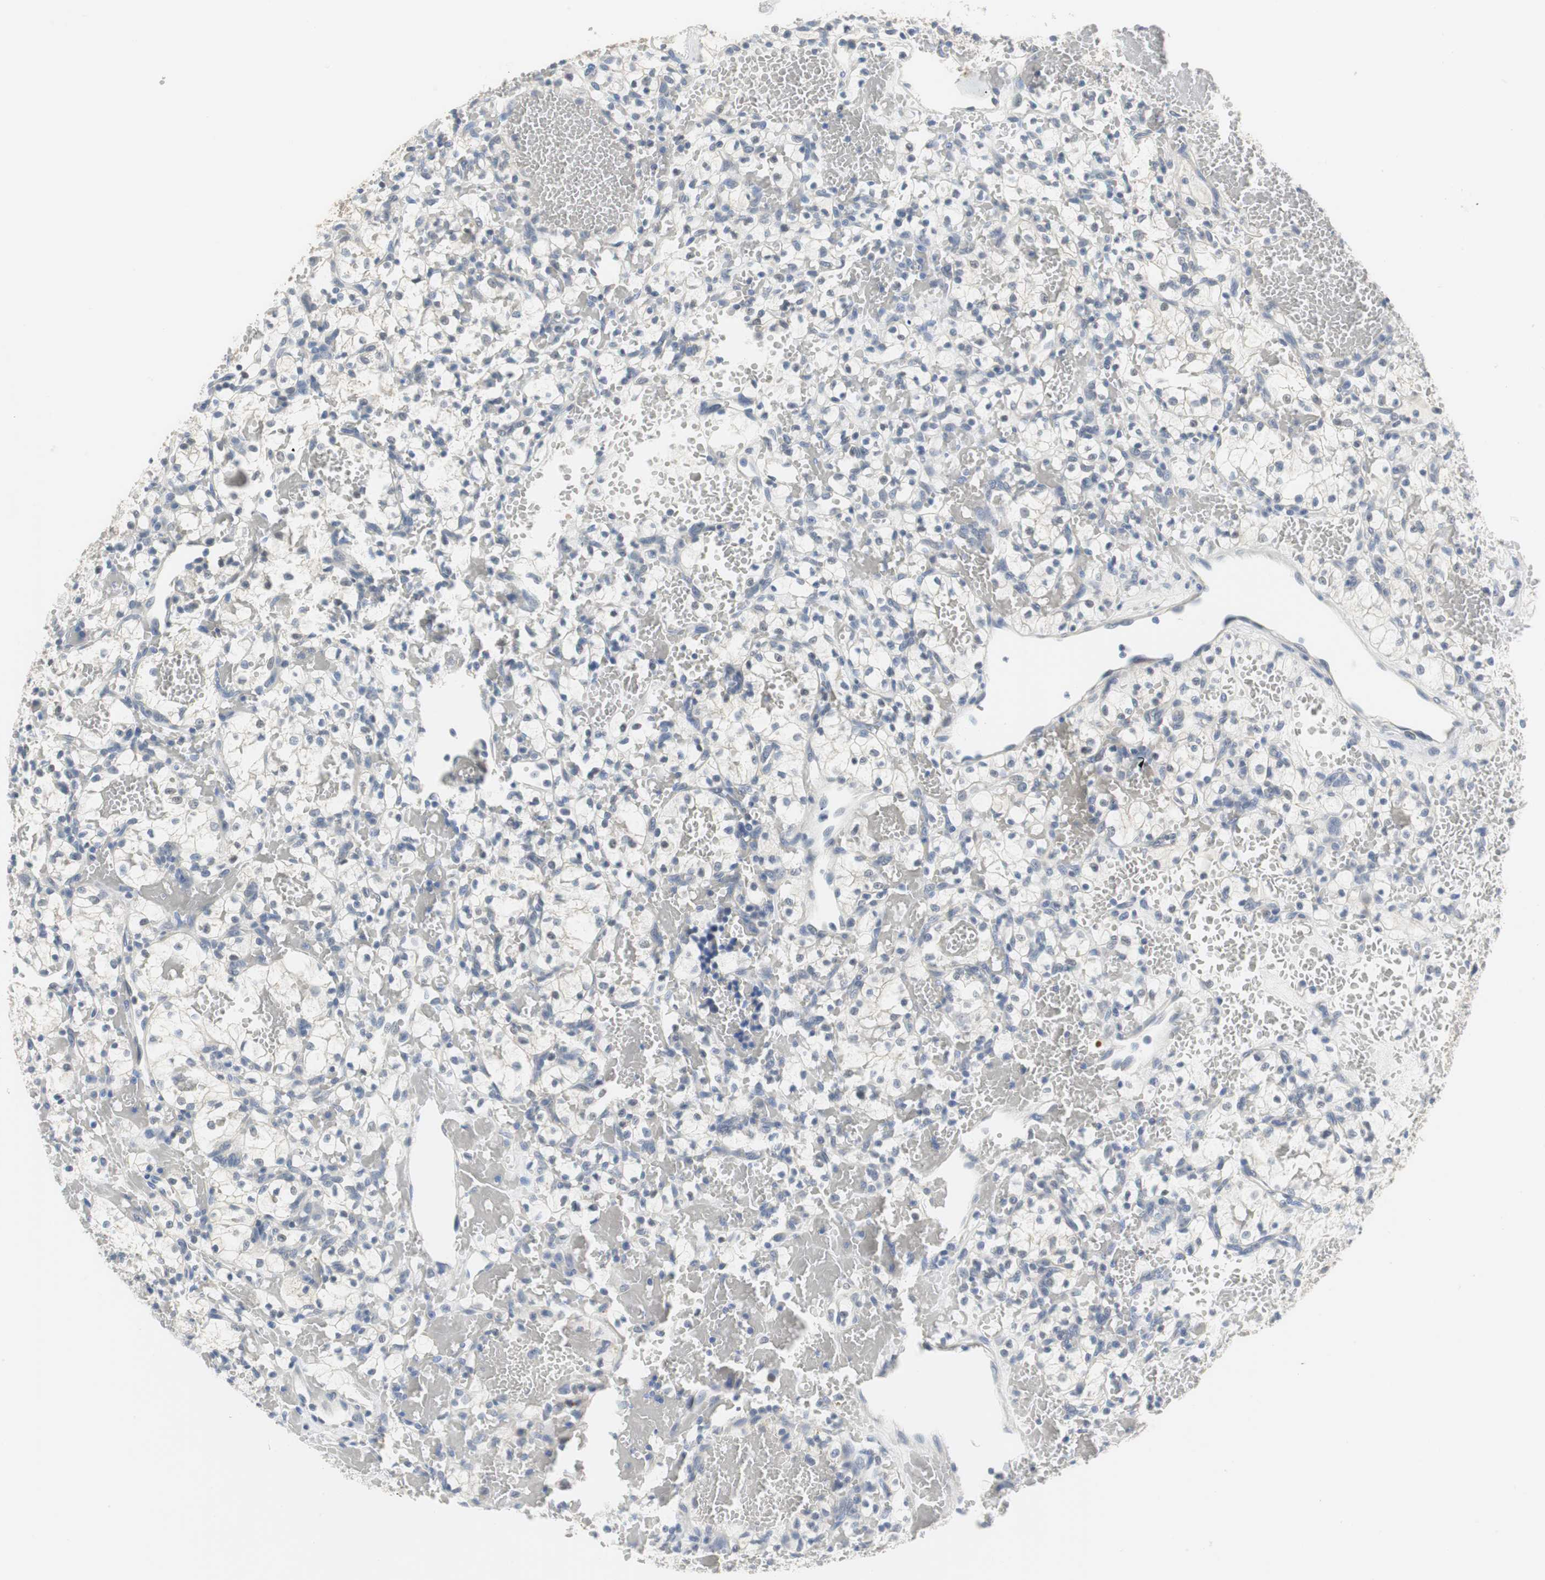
{"staining": {"intensity": "negative", "quantity": "none", "location": "none"}, "tissue": "renal cancer", "cell_type": "Tumor cells", "image_type": "cancer", "snomed": [{"axis": "morphology", "description": "Adenocarcinoma, NOS"}, {"axis": "topography", "description": "Kidney"}], "caption": "This histopathology image is of renal cancer stained with IHC to label a protein in brown with the nuclei are counter-stained blue. There is no expression in tumor cells.", "gene": "MUC7", "patient": {"sex": "female", "age": 60}}